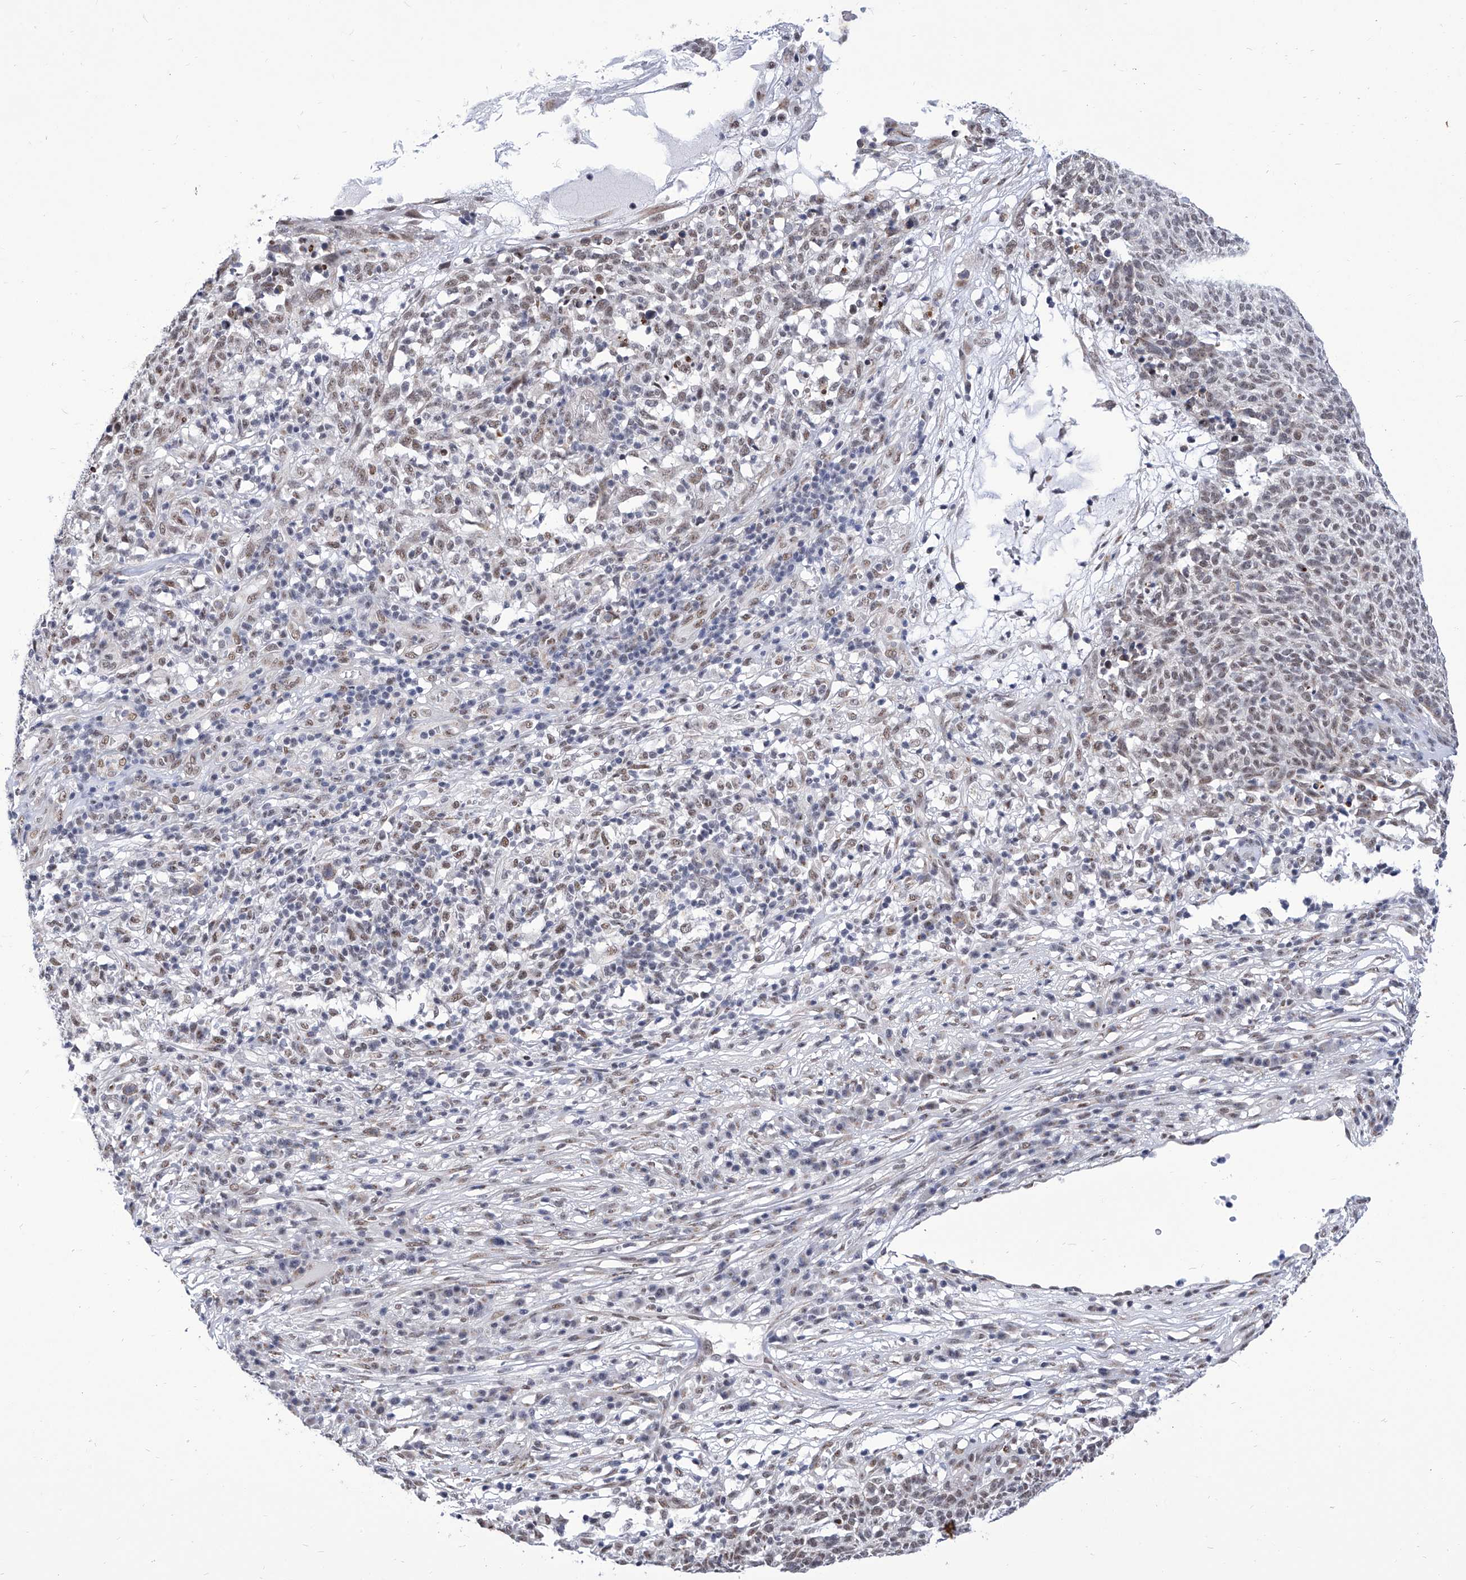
{"staining": {"intensity": "weak", "quantity": ">75%", "location": "nuclear"}, "tissue": "skin cancer", "cell_type": "Tumor cells", "image_type": "cancer", "snomed": [{"axis": "morphology", "description": "Squamous cell carcinoma, NOS"}, {"axis": "topography", "description": "Skin"}], "caption": "Brown immunohistochemical staining in skin squamous cell carcinoma exhibits weak nuclear staining in approximately >75% of tumor cells.", "gene": "SART1", "patient": {"sex": "female", "age": 90}}